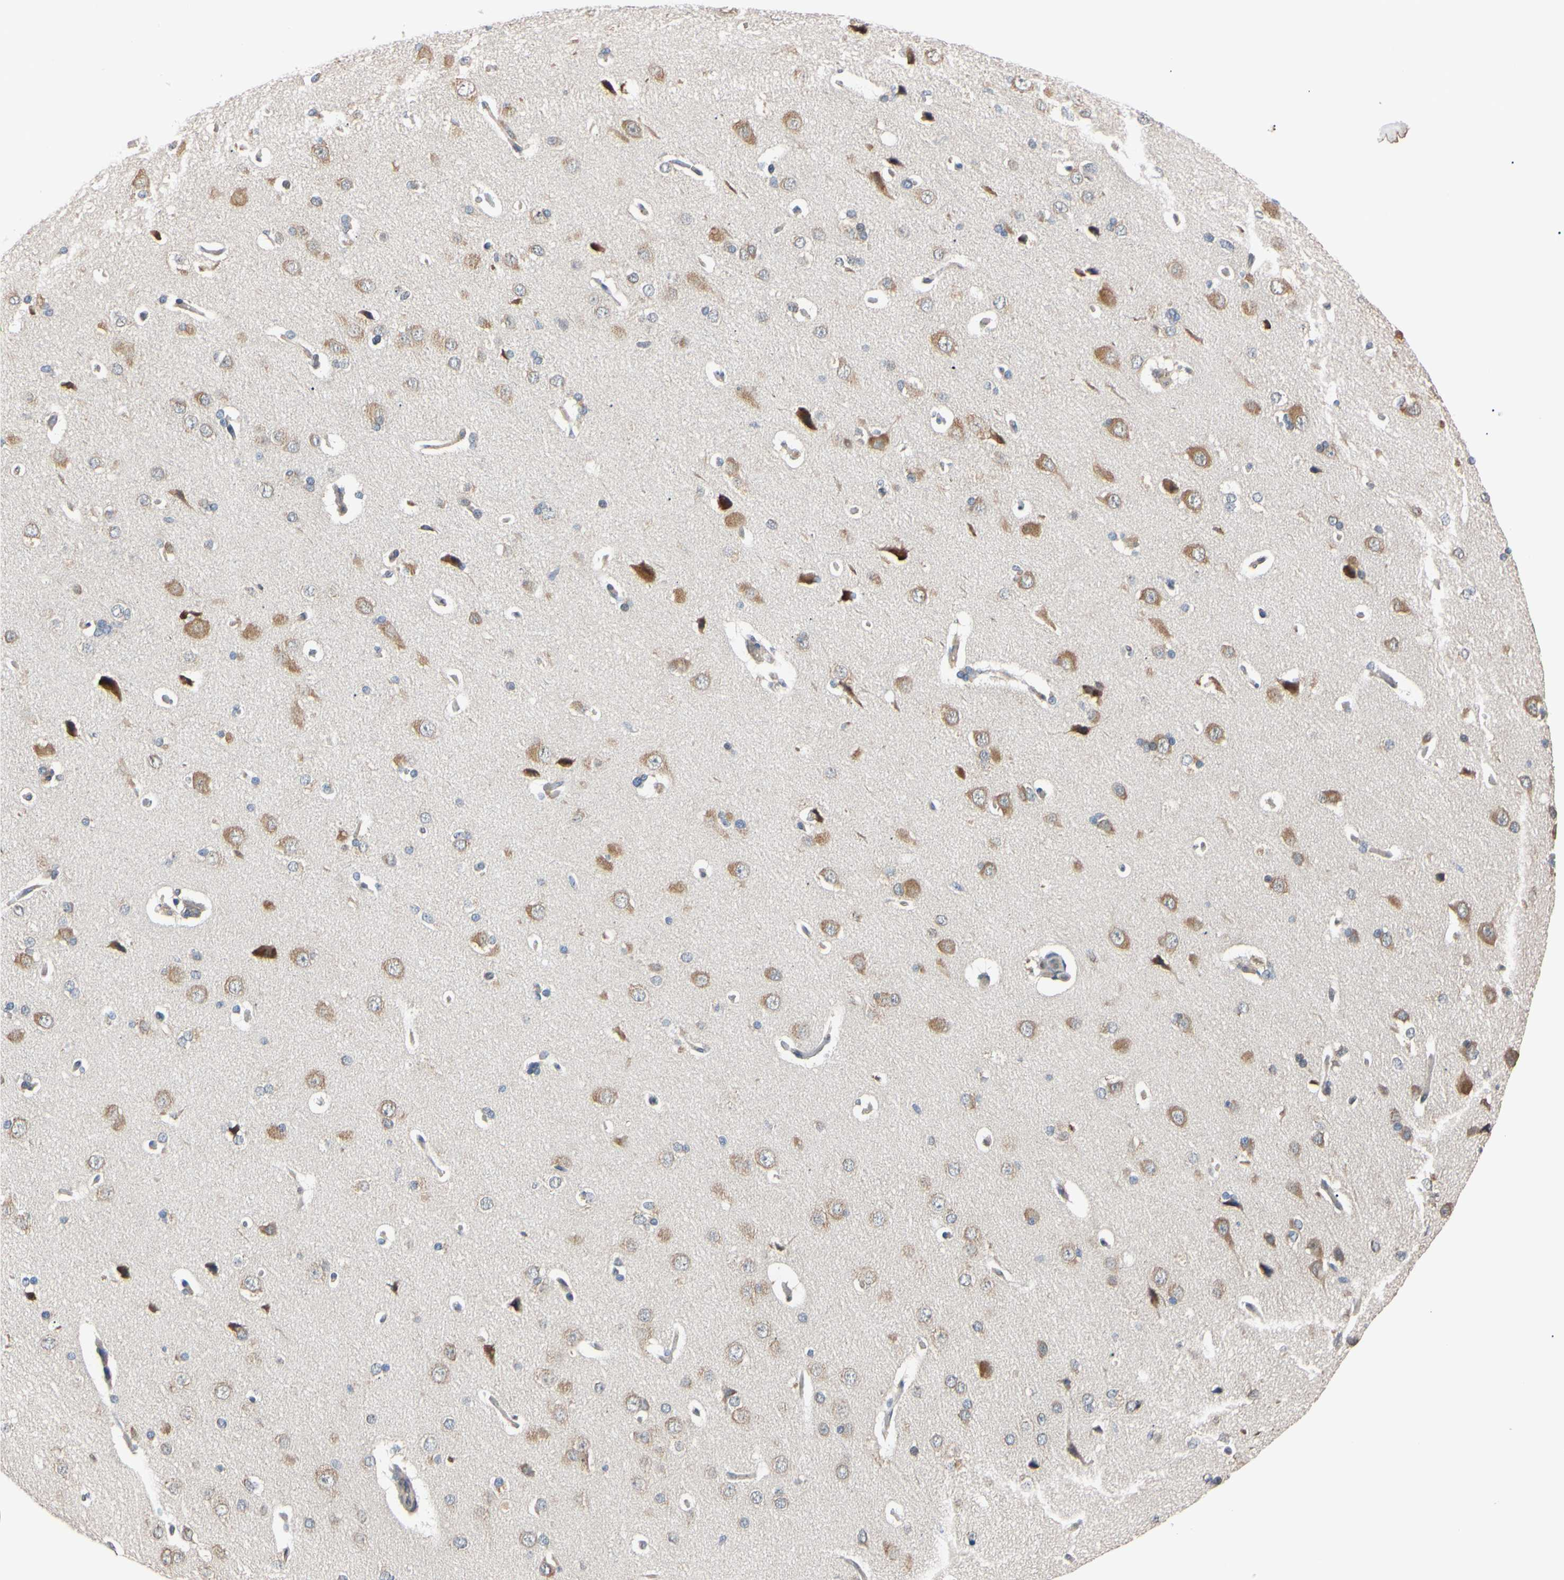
{"staining": {"intensity": "negative", "quantity": "none", "location": "none"}, "tissue": "cerebral cortex", "cell_type": "Endothelial cells", "image_type": "normal", "snomed": [{"axis": "morphology", "description": "Normal tissue, NOS"}, {"axis": "topography", "description": "Cerebral cortex"}], "caption": "This is an IHC image of unremarkable cerebral cortex. There is no staining in endothelial cells.", "gene": "RARS1", "patient": {"sex": "male", "age": 62}}